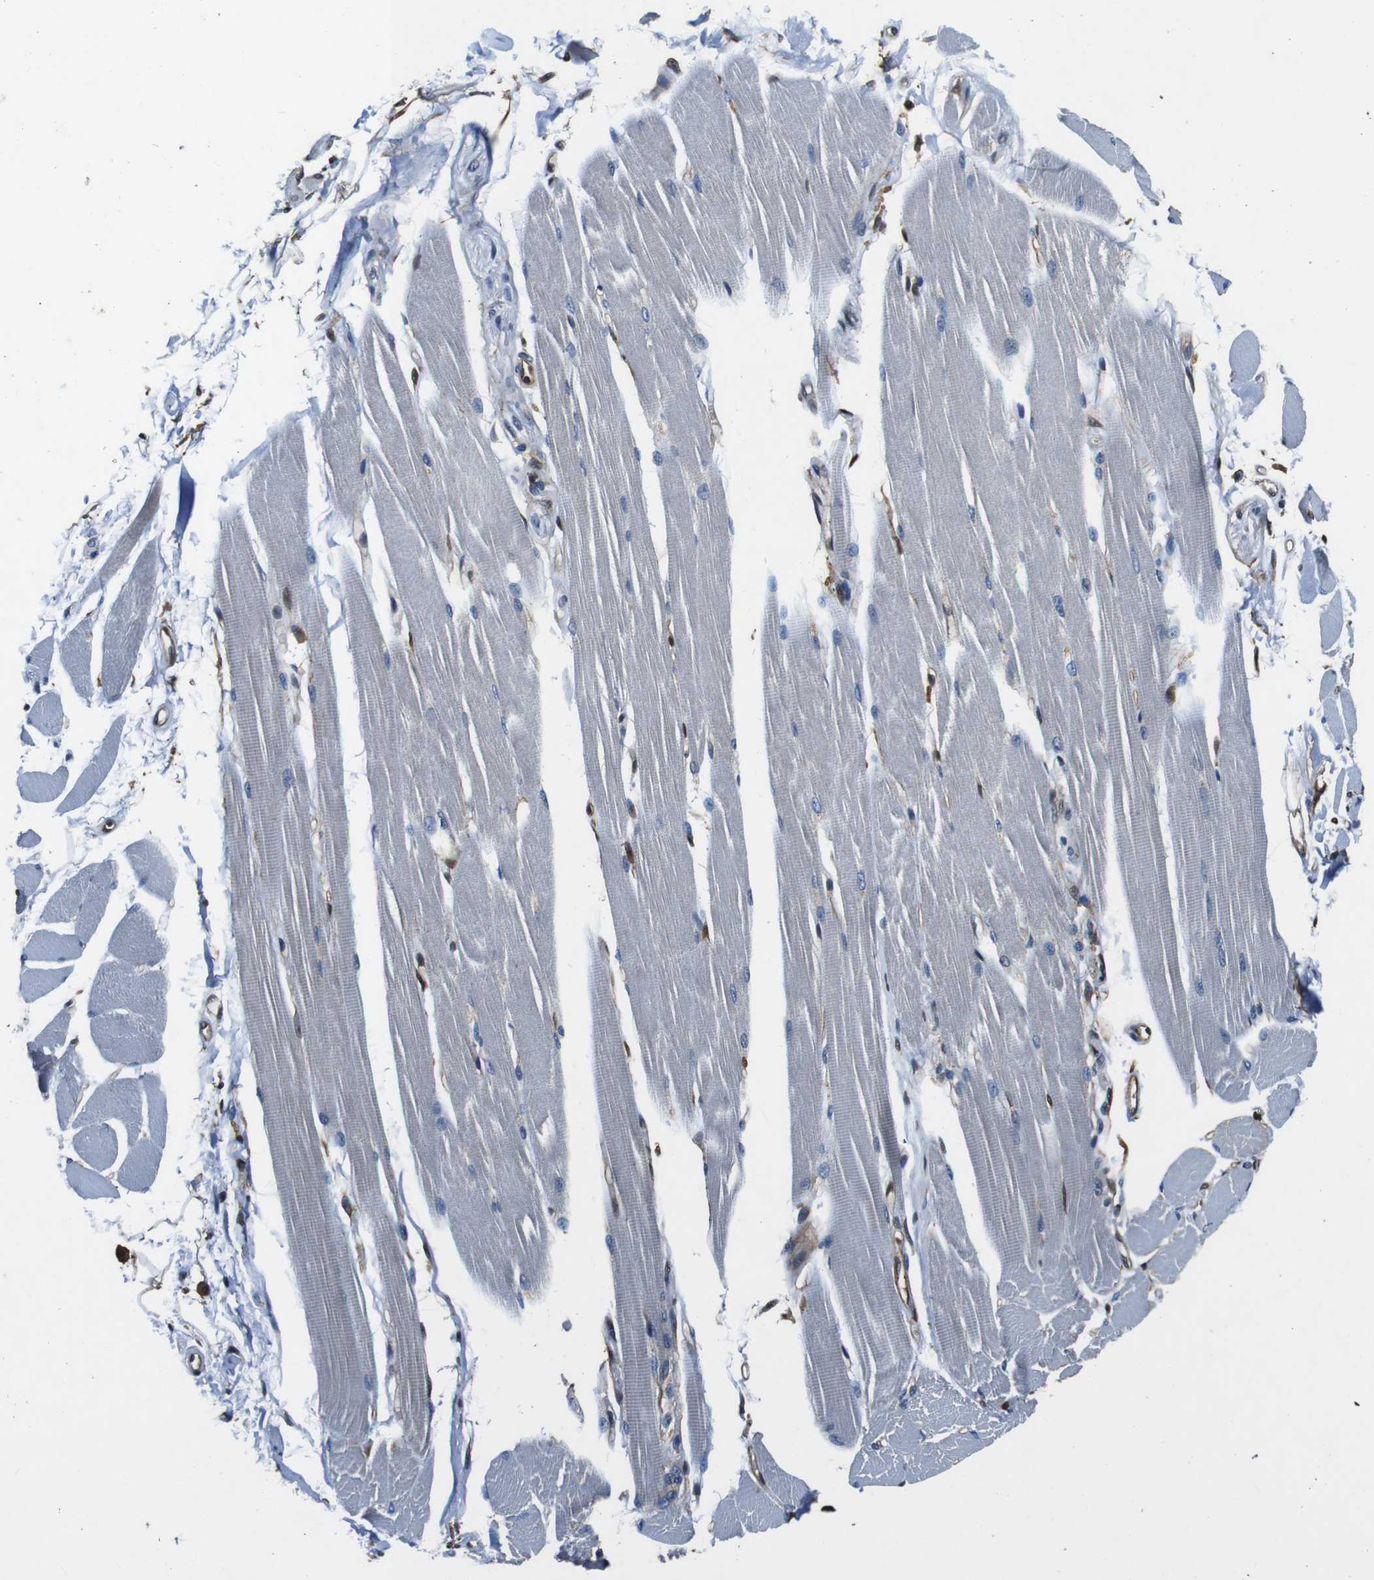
{"staining": {"intensity": "negative", "quantity": "none", "location": "none"}, "tissue": "skeletal muscle", "cell_type": "Myocytes", "image_type": "normal", "snomed": [{"axis": "morphology", "description": "Normal tissue, NOS"}, {"axis": "topography", "description": "Skeletal muscle"}, {"axis": "topography", "description": "Peripheral nerve tissue"}], "caption": "A histopathology image of skeletal muscle stained for a protein exhibits no brown staining in myocytes. (DAB immunohistochemistry (IHC), high magnification).", "gene": "ANXA1", "patient": {"sex": "female", "age": 84}}